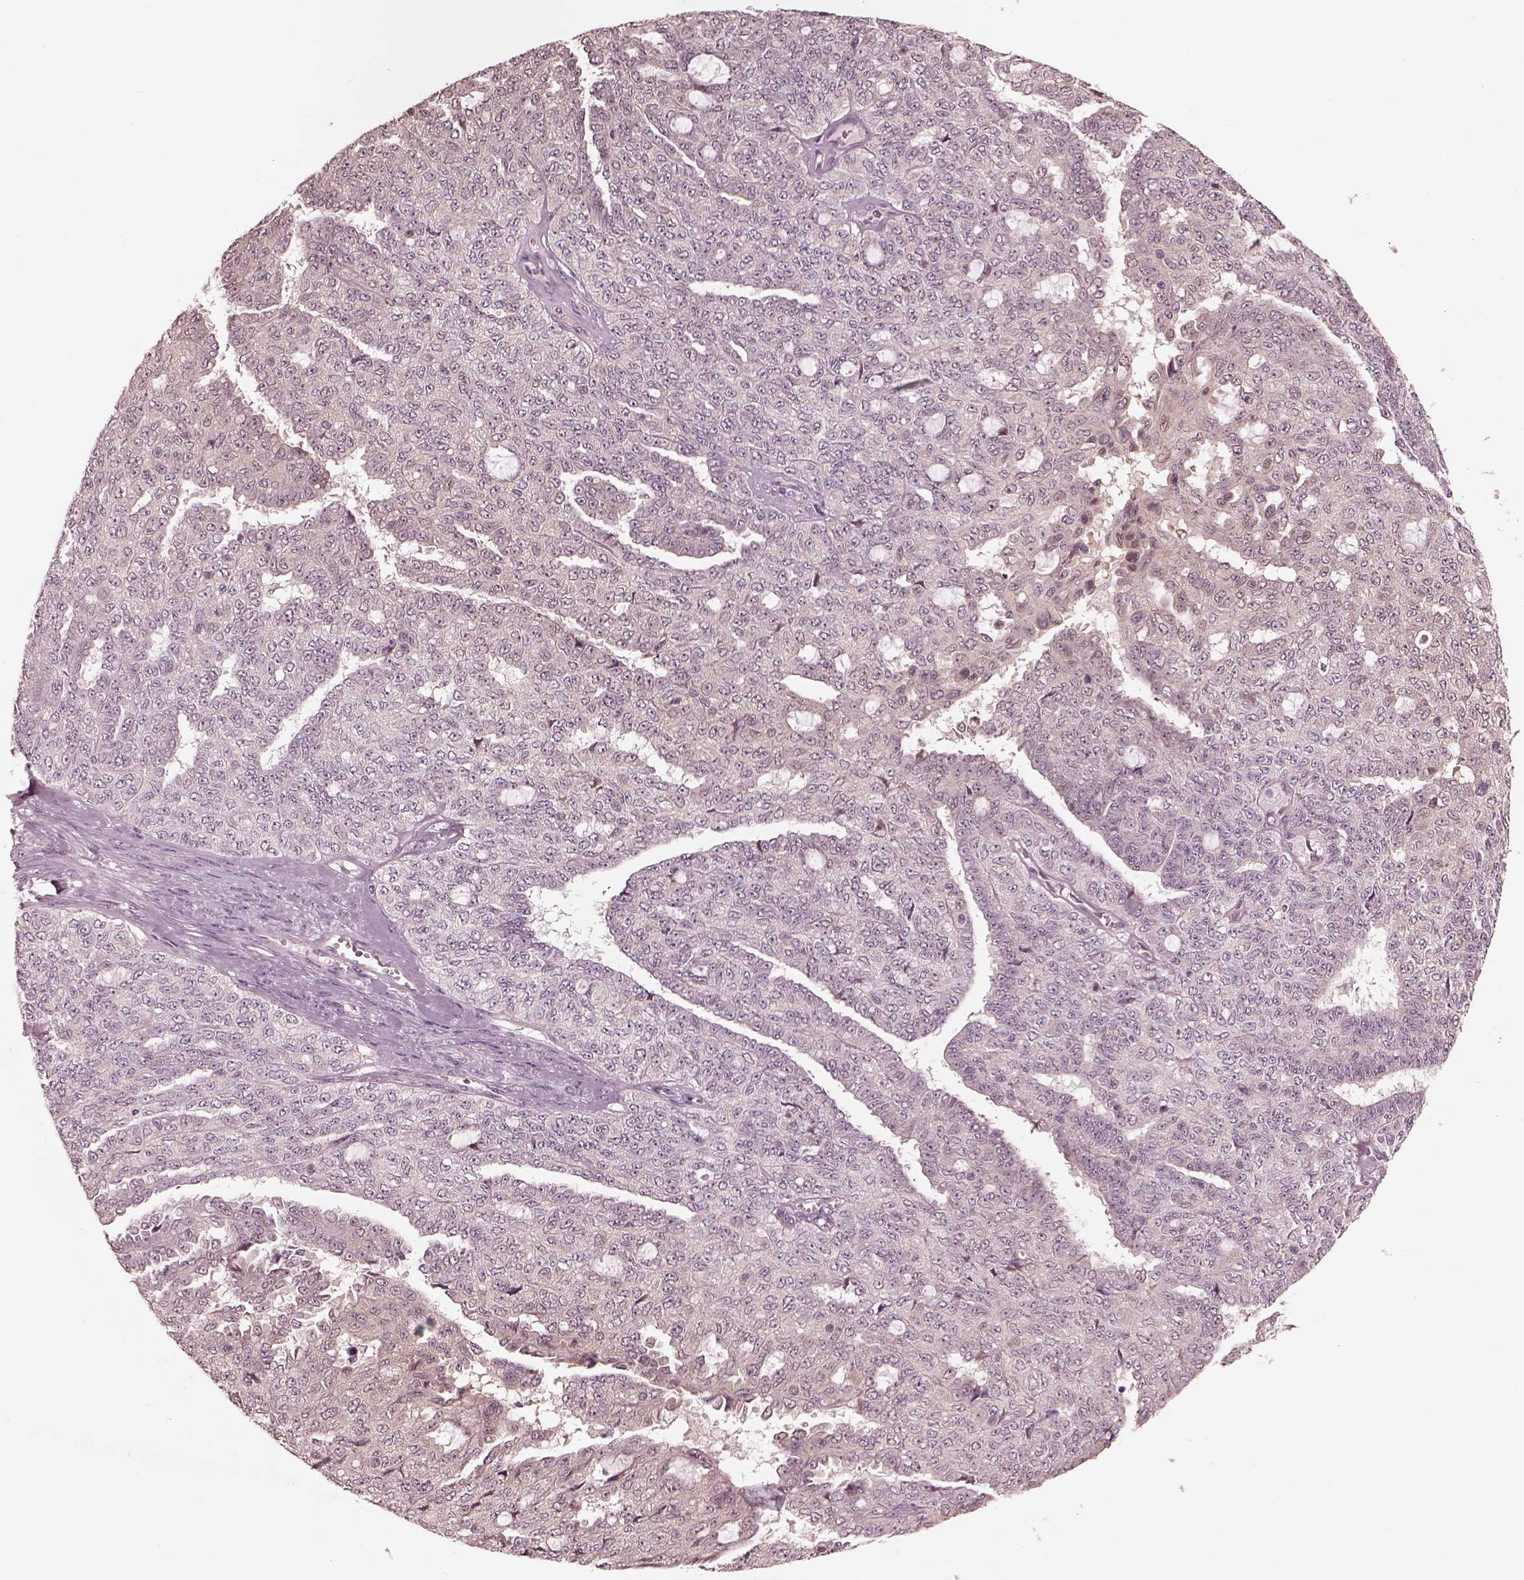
{"staining": {"intensity": "negative", "quantity": "none", "location": "none"}, "tissue": "ovarian cancer", "cell_type": "Tumor cells", "image_type": "cancer", "snomed": [{"axis": "morphology", "description": "Cystadenocarcinoma, serous, NOS"}, {"axis": "topography", "description": "Ovary"}], "caption": "Immunohistochemical staining of human ovarian serous cystadenocarcinoma exhibits no significant staining in tumor cells.", "gene": "IQCG", "patient": {"sex": "female", "age": 71}}